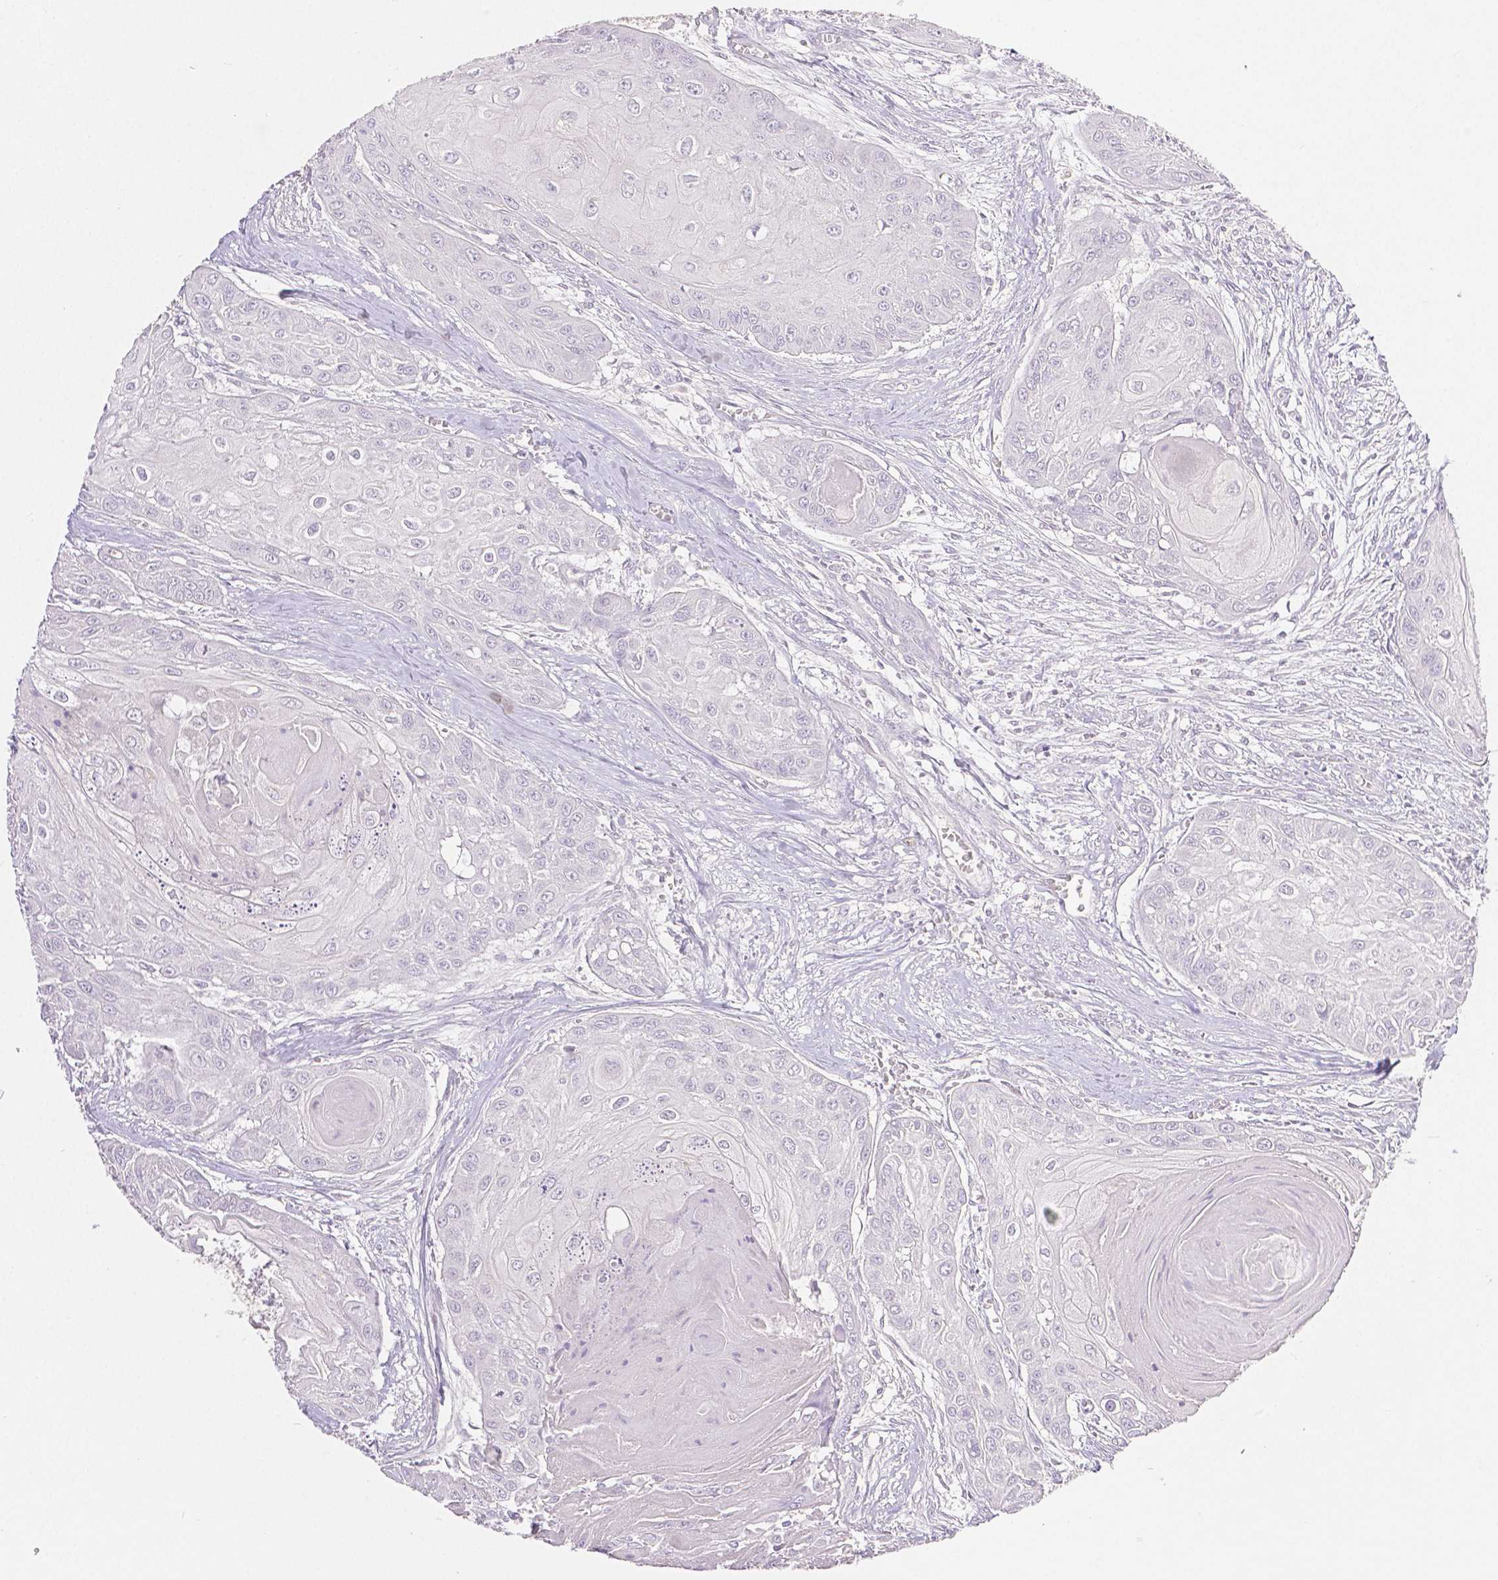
{"staining": {"intensity": "negative", "quantity": "none", "location": "none"}, "tissue": "head and neck cancer", "cell_type": "Tumor cells", "image_type": "cancer", "snomed": [{"axis": "morphology", "description": "Squamous cell carcinoma, NOS"}, {"axis": "topography", "description": "Oral tissue"}, {"axis": "topography", "description": "Head-Neck"}], "caption": "A high-resolution micrograph shows immunohistochemistry (IHC) staining of squamous cell carcinoma (head and neck), which demonstrates no significant staining in tumor cells.", "gene": "OCLN", "patient": {"sex": "male", "age": 71}}